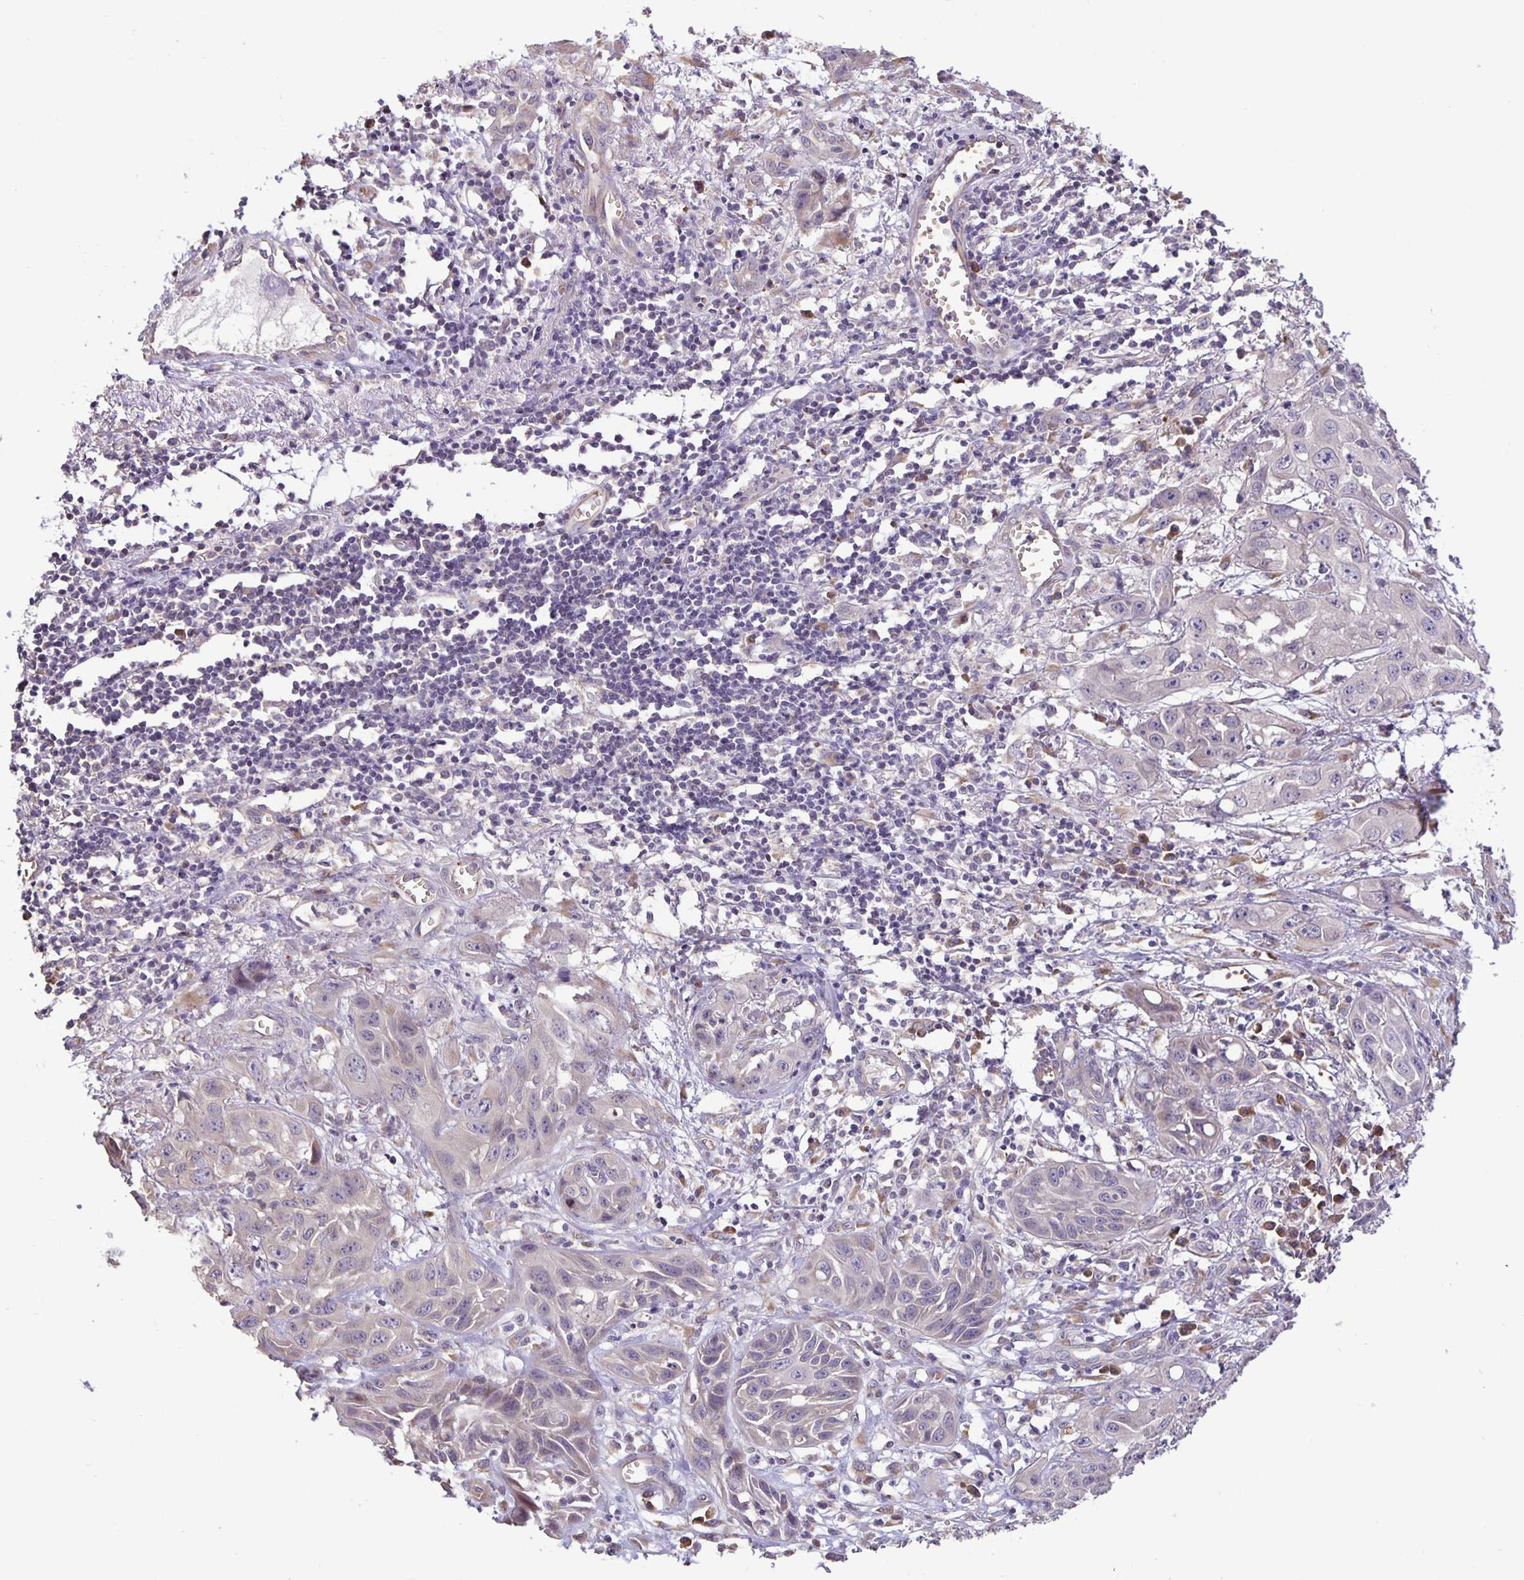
{"staining": {"intensity": "negative", "quantity": "none", "location": "none"}, "tissue": "skin cancer", "cell_type": "Tumor cells", "image_type": "cancer", "snomed": [{"axis": "morphology", "description": "Squamous cell carcinoma, NOS"}, {"axis": "topography", "description": "Skin"}, {"axis": "topography", "description": "Vulva"}], "caption": "IHC photomicrograph of skin cancer (squamous cell carcinoma) stained for a protein (brown), which reveals no expression in tumor cells.", "gene": "TMEM71", "patient": {"sex": "female", "age": 71}}